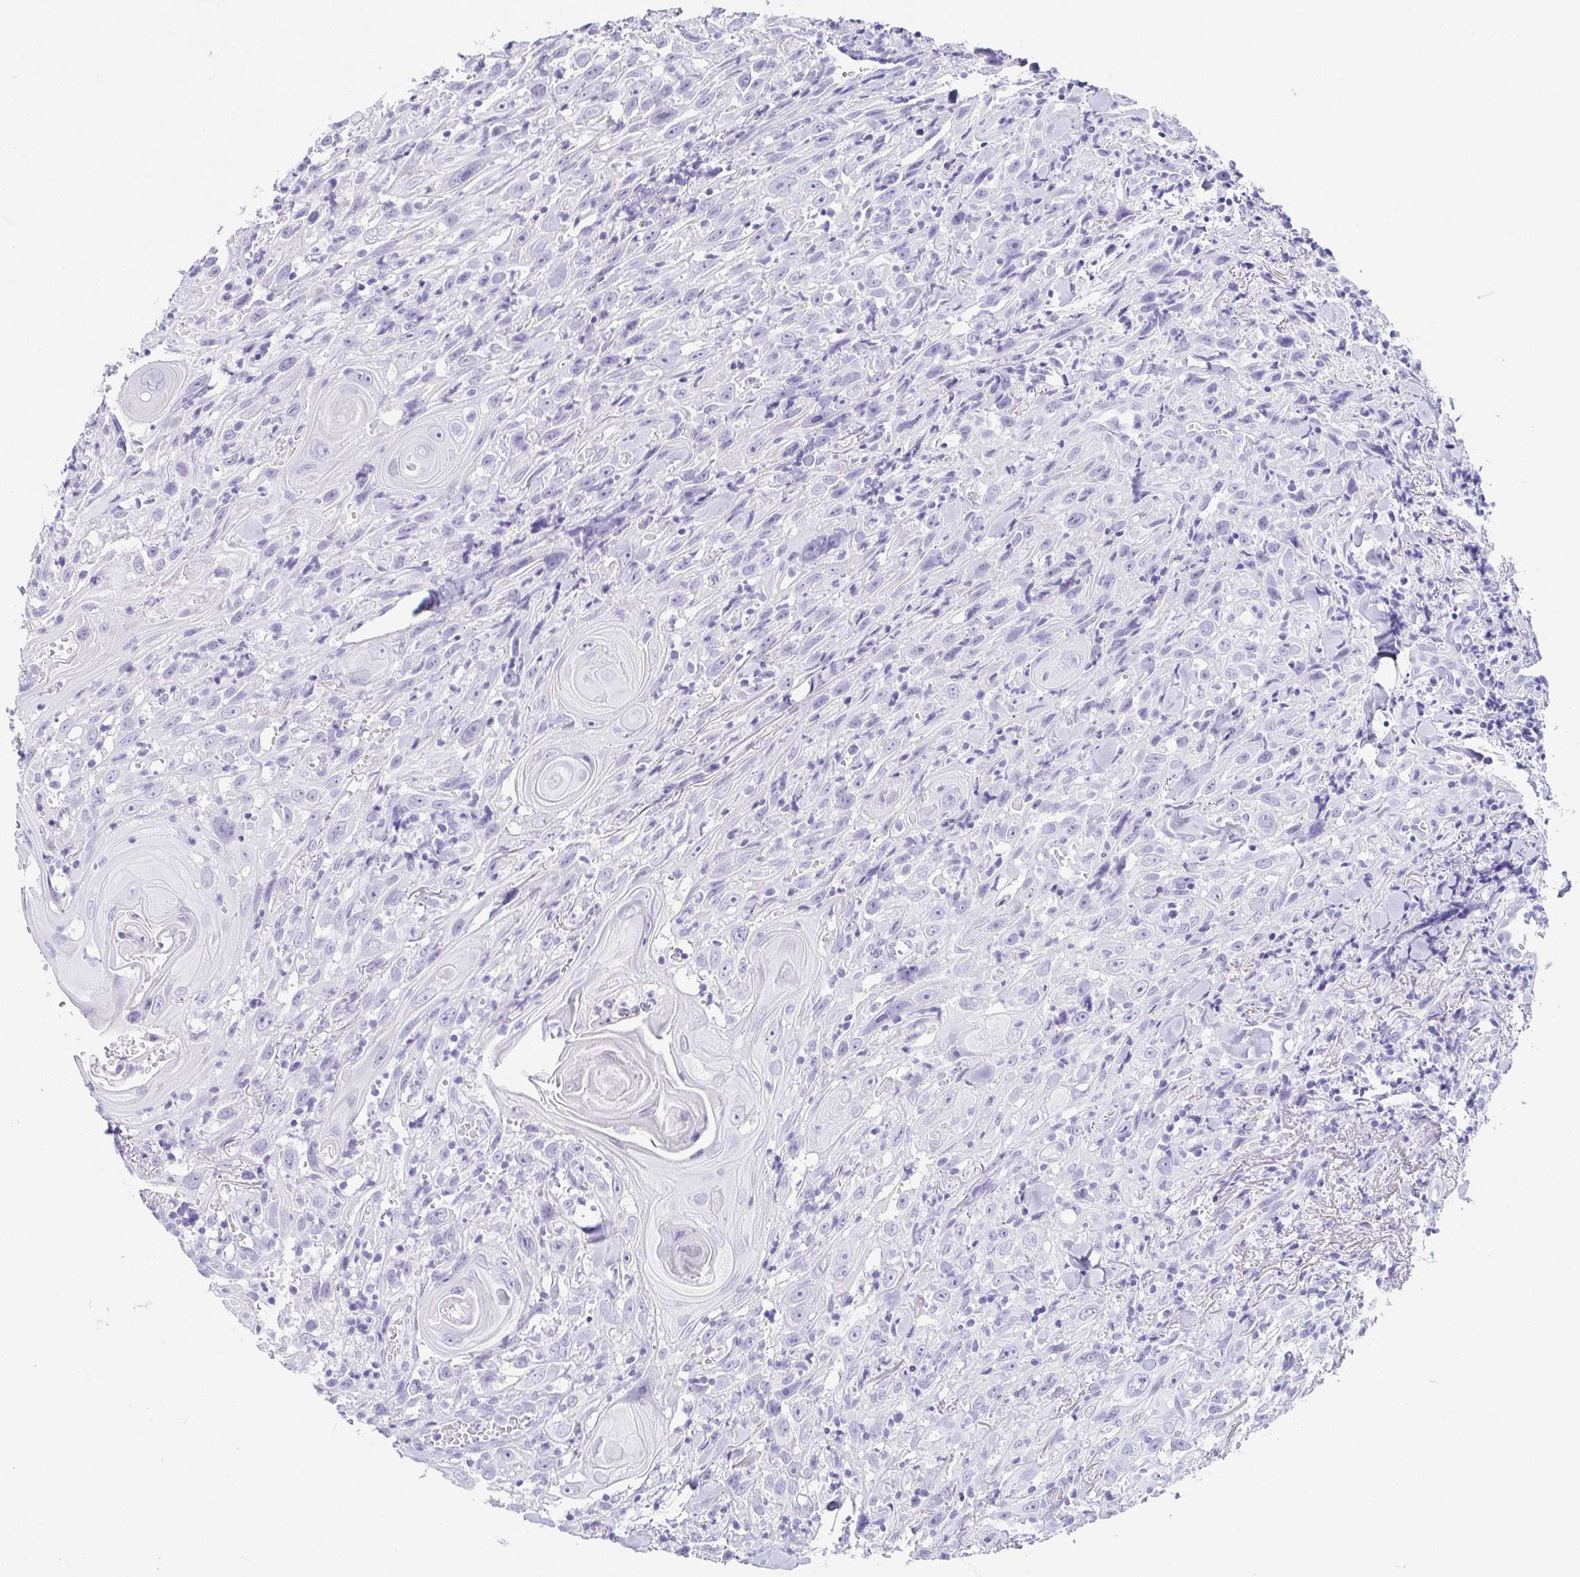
{"staining": {"intensity": "negative", "quantity": "none", "location": "none"}, "tissue": "head and neck cancer", "cell_type": "Tumor cells", "image_type": "cancer", "snomed": [{"axis": "morphology", "description": "Squamous cell carcinoma, NOS"}, {"axis": "topography", "description": "Head-Neck"}], "caption": "Immunohistochemical staining of human head and neck squamous cell carcinoma shows no significant positivity in tumor cells.", "gene": "ZG16B", "patient": {"sex": "female", "age": 95}}